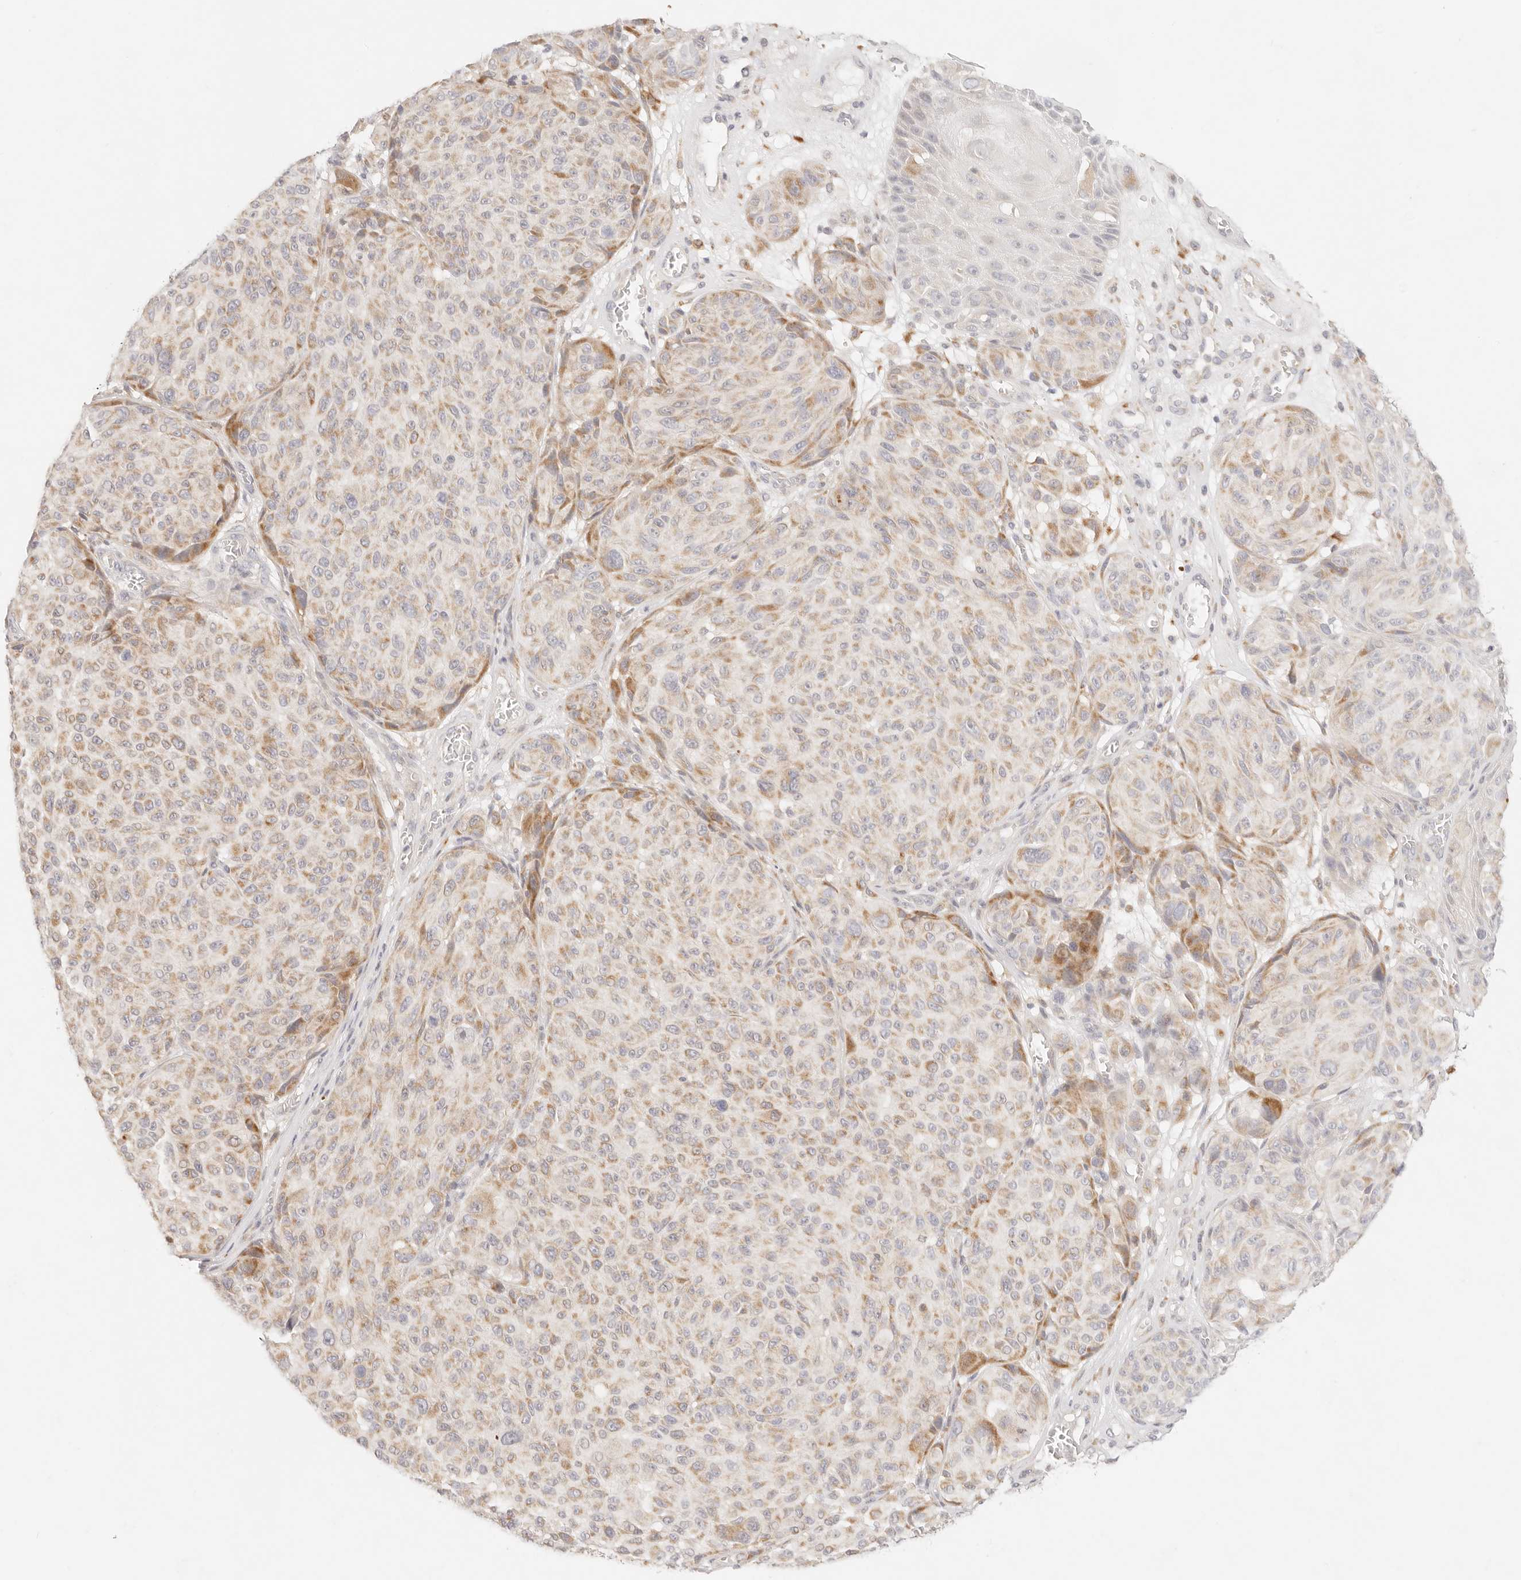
{"staining": {"intensity": "moderate", "quantity": "<25%", "location": "cytoplasmic/membranous"}, "tissue": "melanoma", "cell_type": "Tumor cells", "image_type": "cancer", "snomed": [{"axis": "morphology", "description": "Malignant melanoma, NOS"}, {"axis": "topography", "description": "Skin"}], "caption": "IHC (DAB) staining of malignant melanoma displays moderate cytoplasmic/membranous protein expression in approximately <25% of tumor cells.", "gene": "GPR156", "patient": {"sex": "male", "age": 83}}